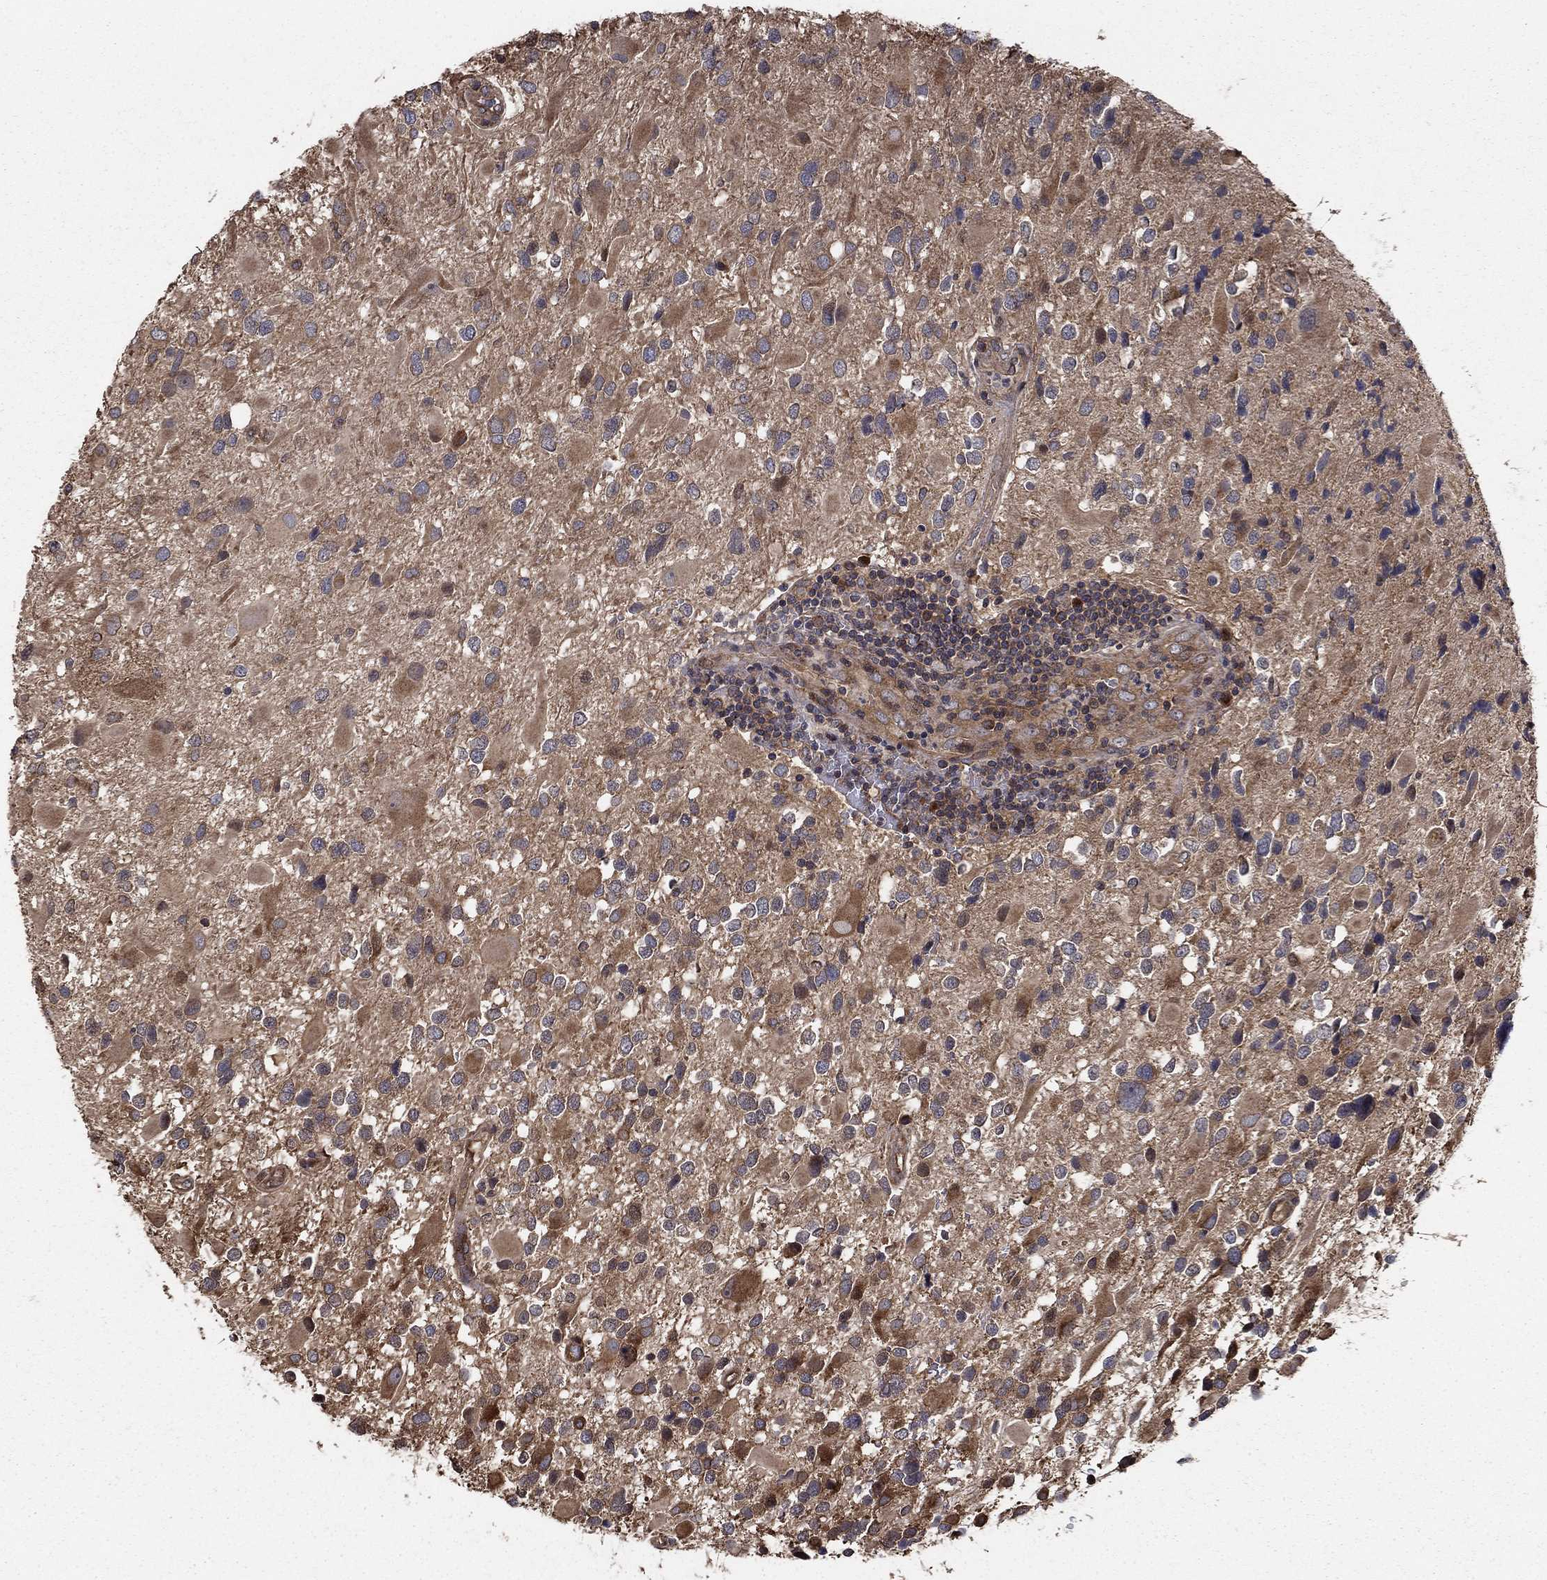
{"staining": {"intensity": "moderate", "quantity": "<25%", "location": "cytoplasmic/membranous"}, "tissue": "glioma", "cell_type": "Tumor cells", "image_type": "cancer", "snomed": [{"axis": "morphology", "description": "Glioma, malignant, Low grade"}, {"axis": "topography", "description": "Brain"}], "caption": "This histopathology image displays immunohistochemistry (IHC) staining of glioma, with low moderate cytoplasmic/membranous expression in about <25% of tumor cells.", "gene": "BABAM2", "patient": {"sex": "female", "age": 32}}